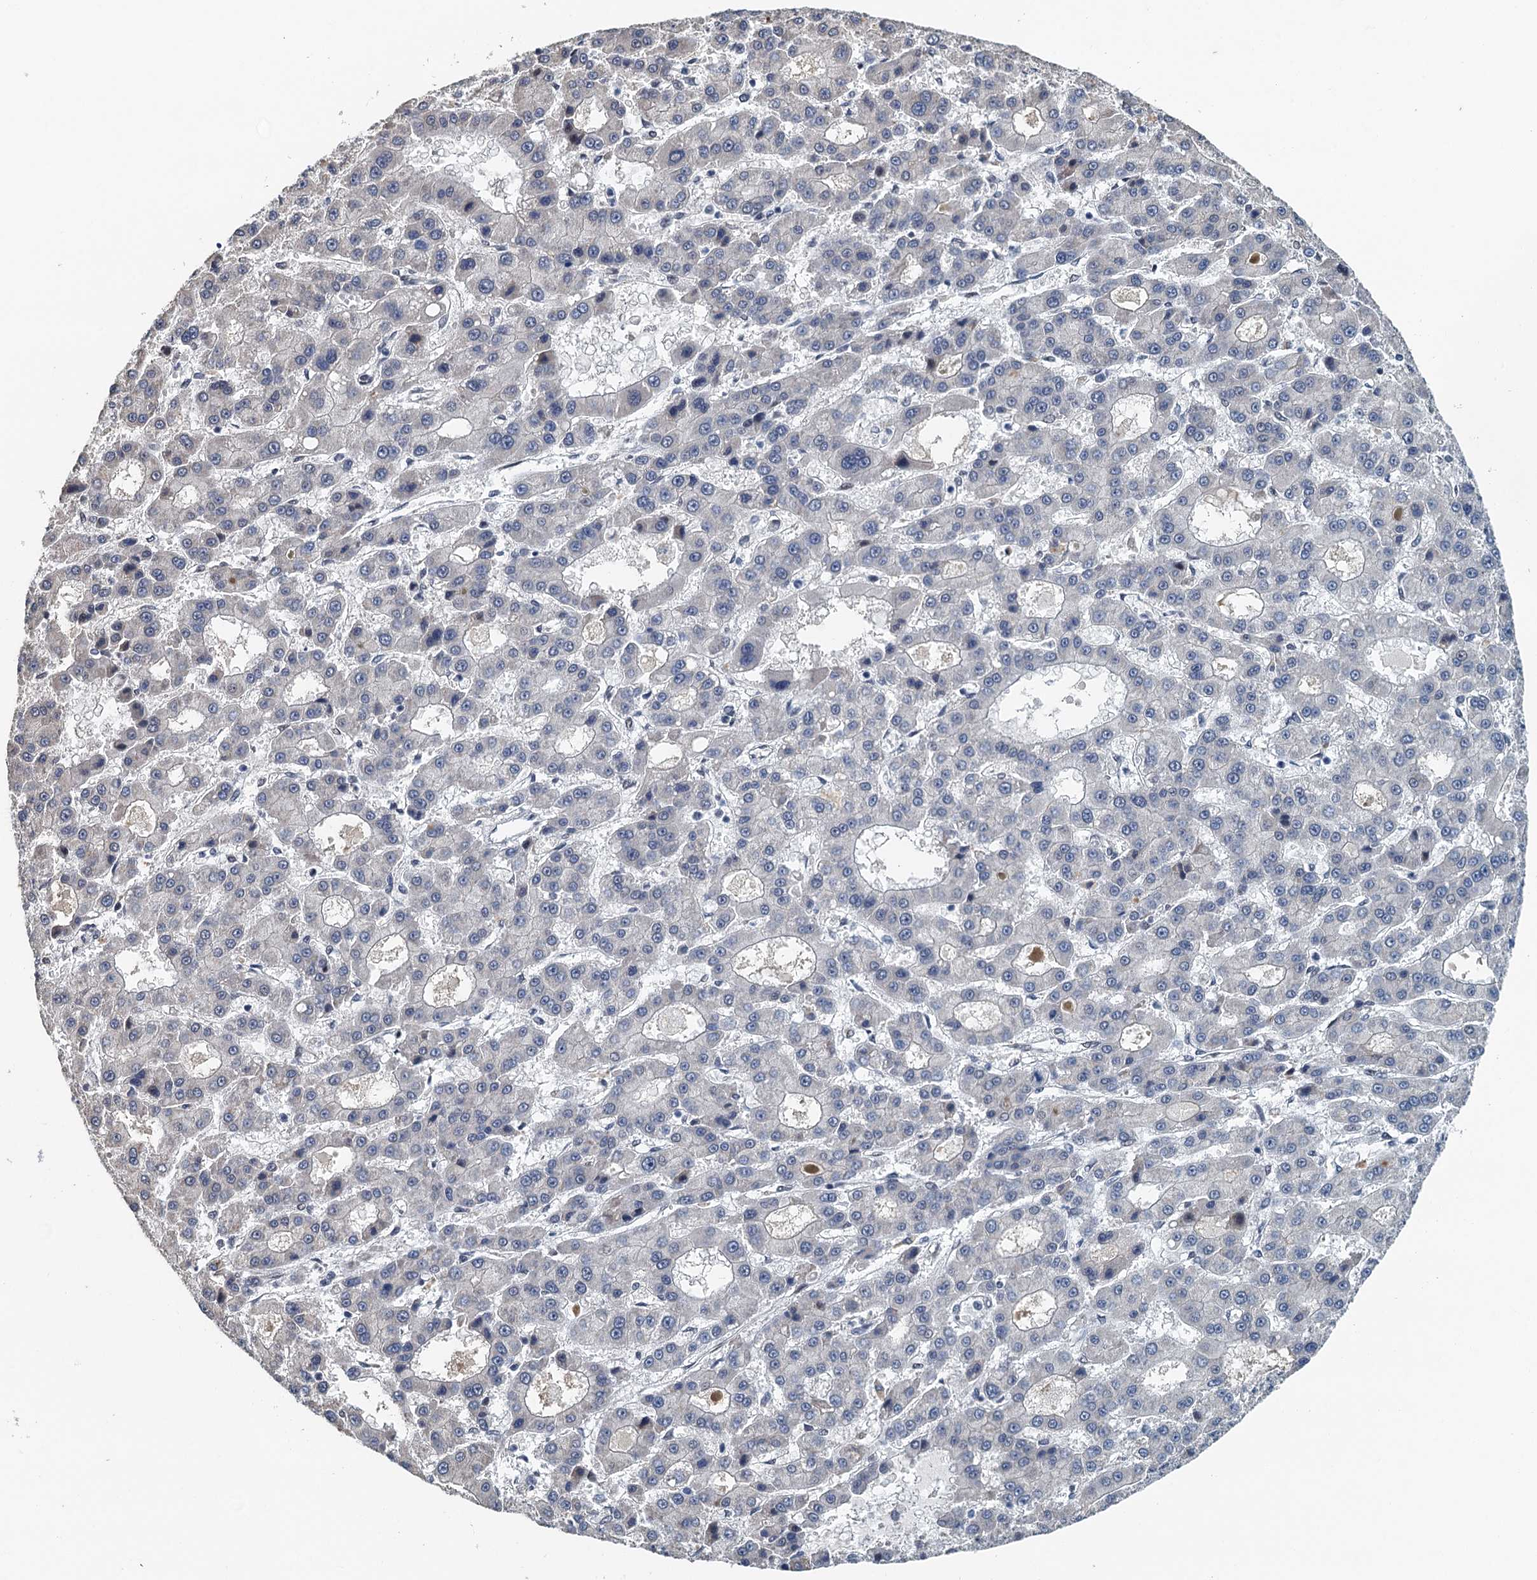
{"staining": {"intensity": "negative", "quantity": "none", "location": "none"}, "tissue": "liver cancer", "cell_type": "Tumor cells", "image_type": "cancer", "snomed": [{"axis": "morphology", "description": "Carcinoma, Hepatocellular, NOS"}, {"axis": "topography", "description": "Liver"}], "caption": "Liver hepatocellular carcinoma was stained to show a protein in brown. There is no significant expression in tumor cells. The staining is performed using DAB (3,3'-diaminobenzidine) brown chromogen with nuclei counter-stained in using hematoxylin.", "gene": "MTA3", "patient": {"sex": "male", "age": 70}}